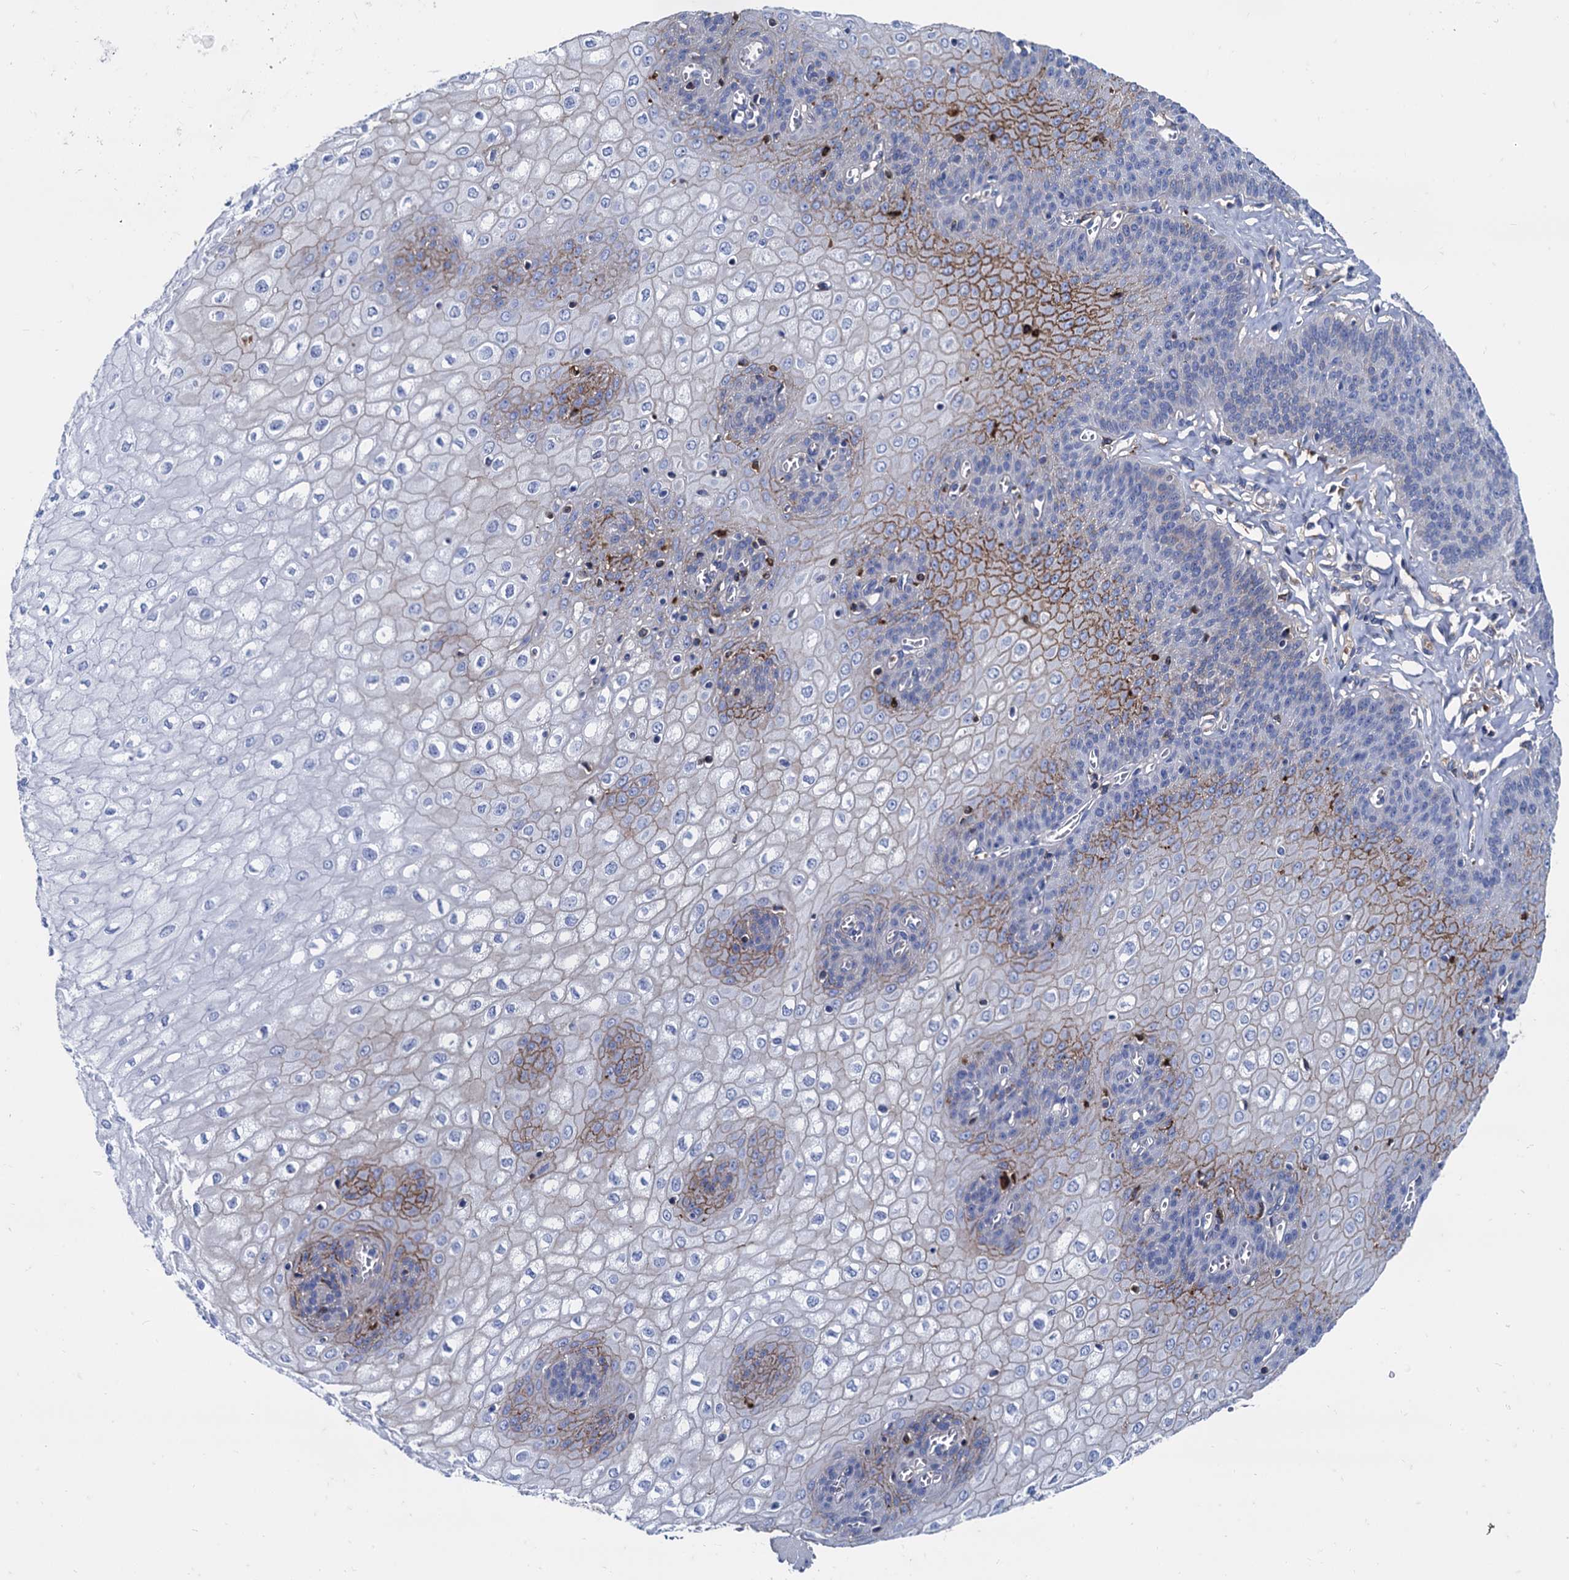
{"staining": {"intensity": "moderate", "quantity": "<25%", "location": "cytoplasmic/membranous"}, "tissue": "esophagus", "cell_type": "Squamous epithelial cells", "image_type": "normal", "snomed": [{"axis": "morphology", "description": "Normal tissue, NOS"}, {"axis": "topography", "description": "Esophagus"}], "caption": "Immunohistochemistry photomicrograph of unremarkable esophagus stained for a protein (brown), which demonstrates low levels of moderate cytoplasmic/membranous expression in about <25% of squamous epithelial cells.", "gene": "APOD", "patient": {"sex": "male", "age": 60}}